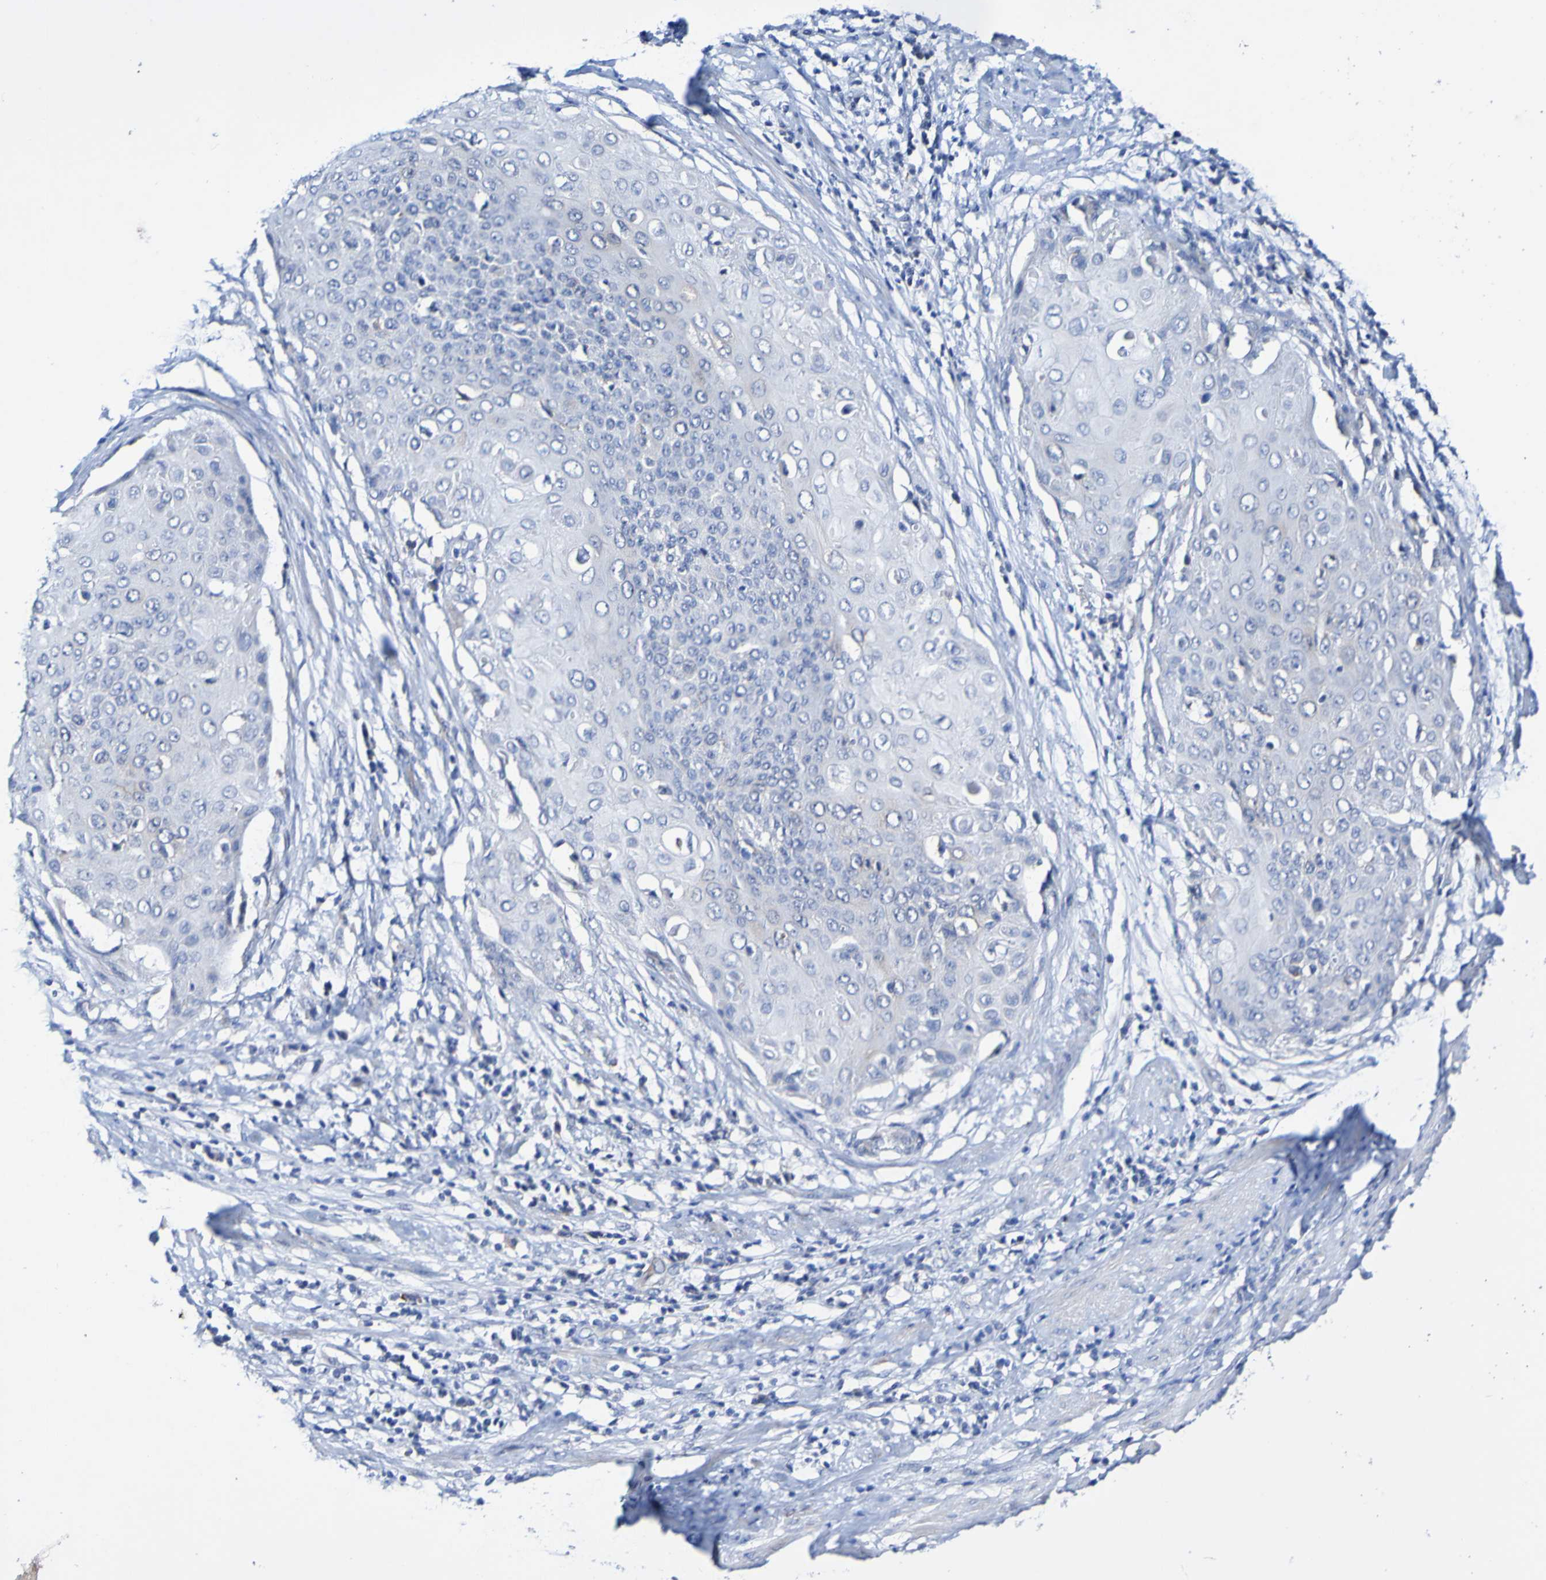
{"staining": {"intensity": "negative", "quantity": "none", "location": "none"}, "tissue": "cervical cancer", "cell_type": "Tumor cells", "image_type": "cancer", "snomed": [{"axis": "morphology", "description": "Squamous cell carcinoma, NOS"}, {"axis": "topography", "description": "Cervix"}], "caption": "This is a photomicrograph of immunohistochemistry staining of cervical cancer (squamous cell carcinoma), which shows no expression in tumor cells.", "gene": "ACVR1C", "patient": {"sex": "female", "age": 39}}